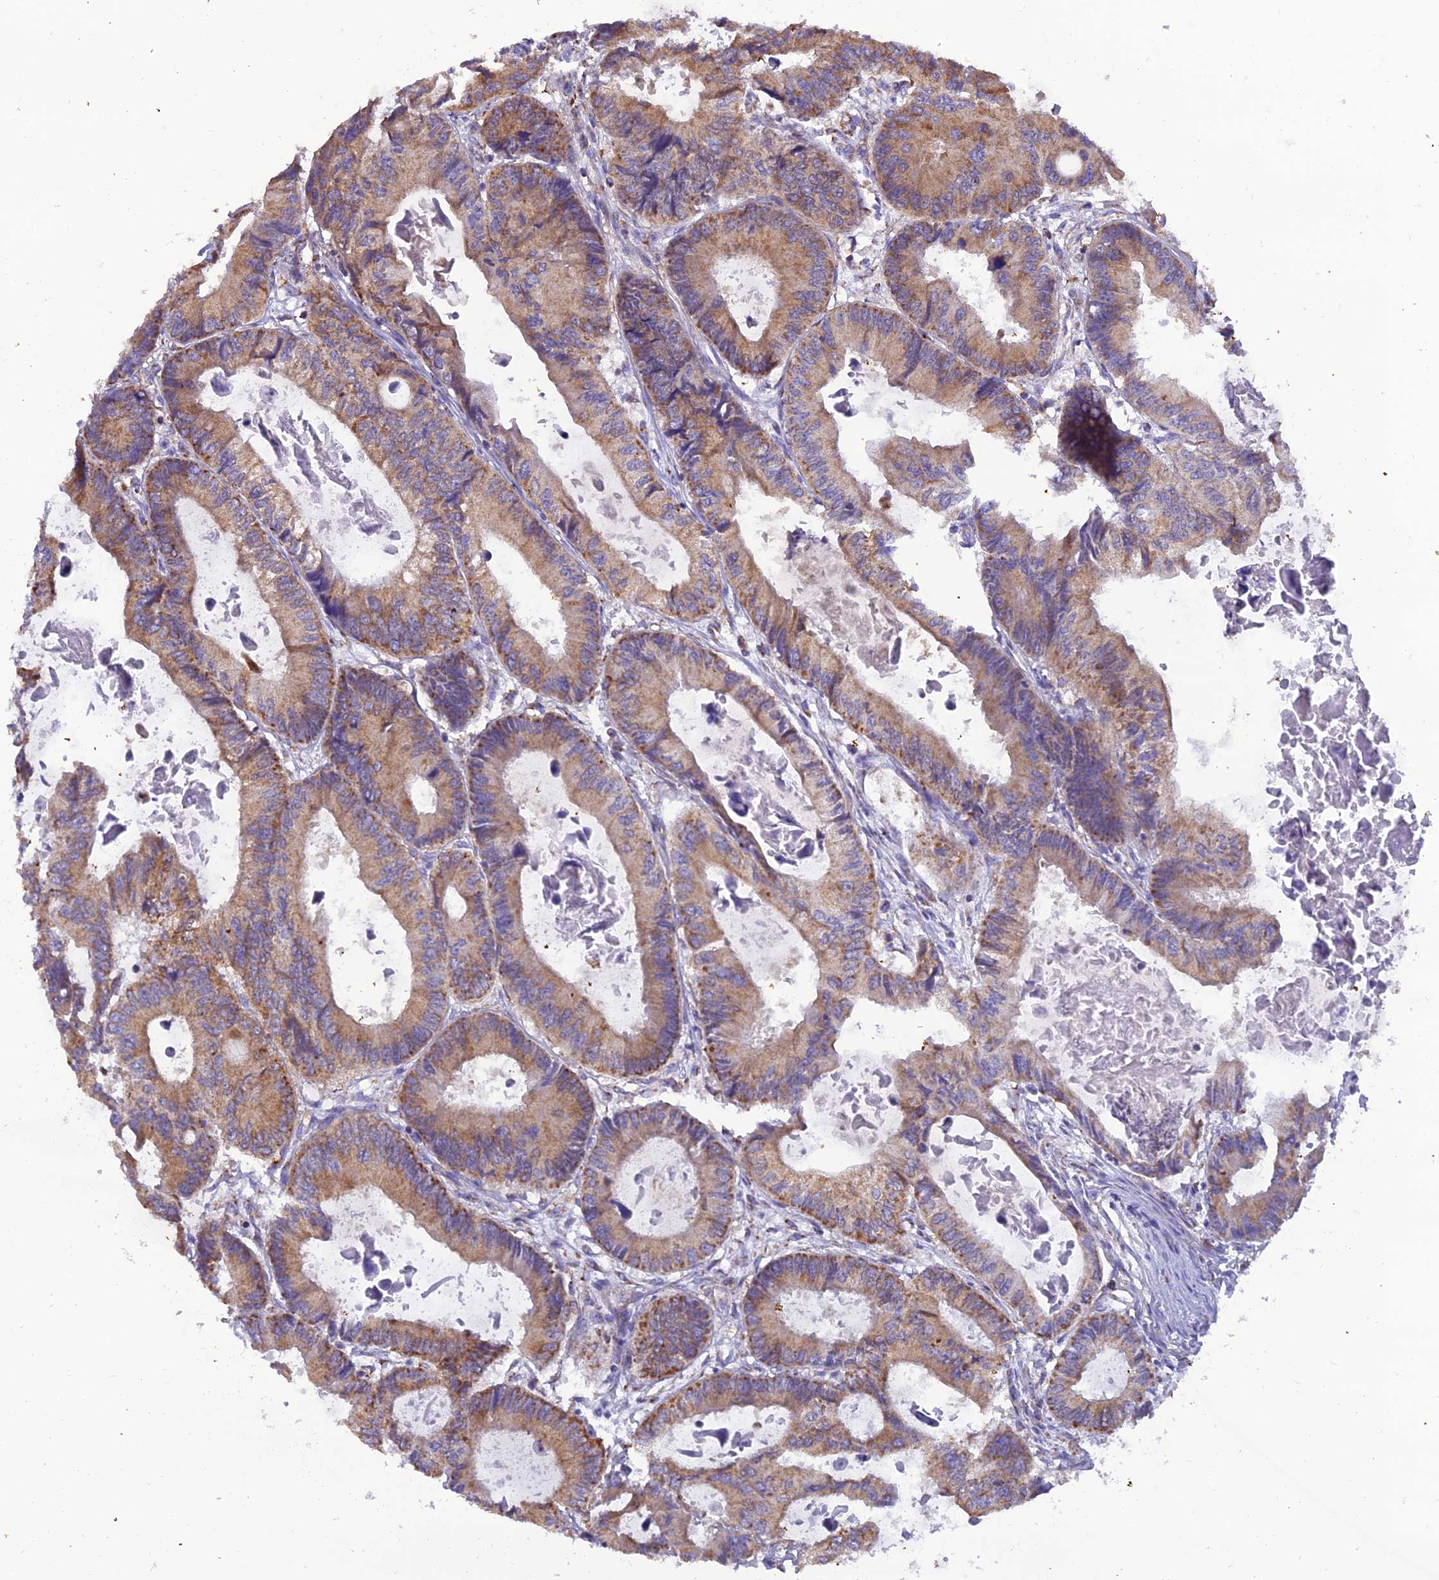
{"staining": {"intensity": "moderate", "quantity": ">75%", "location": "cytoplasmic/membranous"}, "tissue": "colorectal cancer", "cell_type": "Tumor cells", "image_type": "cancer", "snomed": [{"axis": "morphology", "description": "Adenocarcinoma, NOS"}, {"axis": "topography", "description": "Colon"}], "caption": "A photomicrograph showing moderate cytoplasmic/membranous expression in about >75% of tumor cells in adenocarcinoma (colorectal), as visualized by brown immunohistochemical staining.", "gene": "GPD1", "patient": {"sex": "male", "age": 85}}